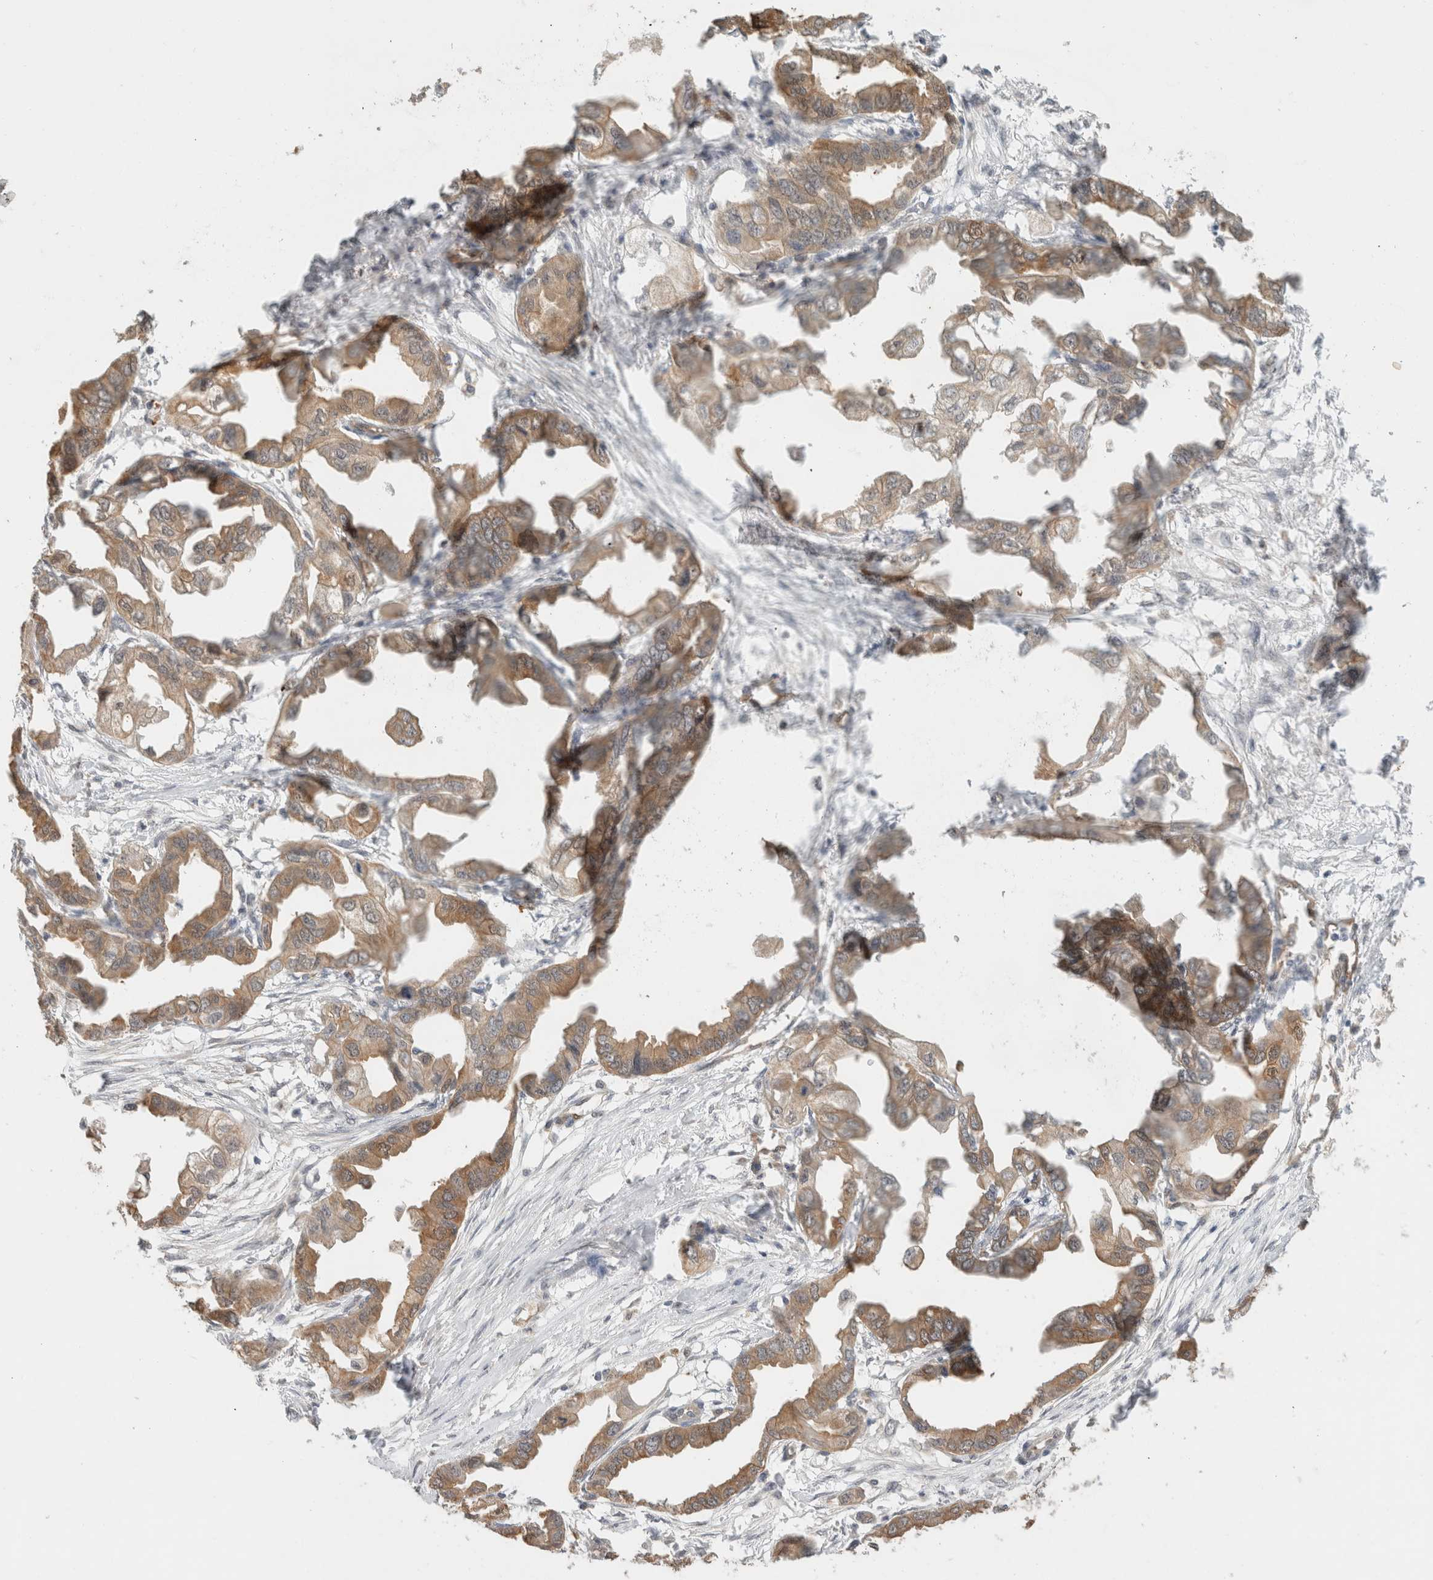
{"staining": {"intensity": "moderate", "quantity": ">75%", "location": "cytoplasmic/membranous"}, "tissue": "endometrial cancer", "cell_type": "Tumor cells", "image_type": "cancer", "snomed": [{"axis": "morphology", "description": "Adenocarcinoma, NOS"}, {"axis": "morphology", "description": "Adenocarcinoma, metastatic, NOS"}, {"axis": "topography", "description": "Adipose tissue"}, {"axis": "topography", "description": "Endometrium"}], "caption": "Immunohistochemical staining of endometrial cancer displays medium levels of moderate cytoplasmic/membranous expression in about >75% of tumor cells. The staining was performed using DAB to visualize the protein expression in brown, while the nuclei were stained in blue with hematoxylin (Magnification: 20x).", "gene": "CA13", "patient": {"sex": "female", "age": 67}}